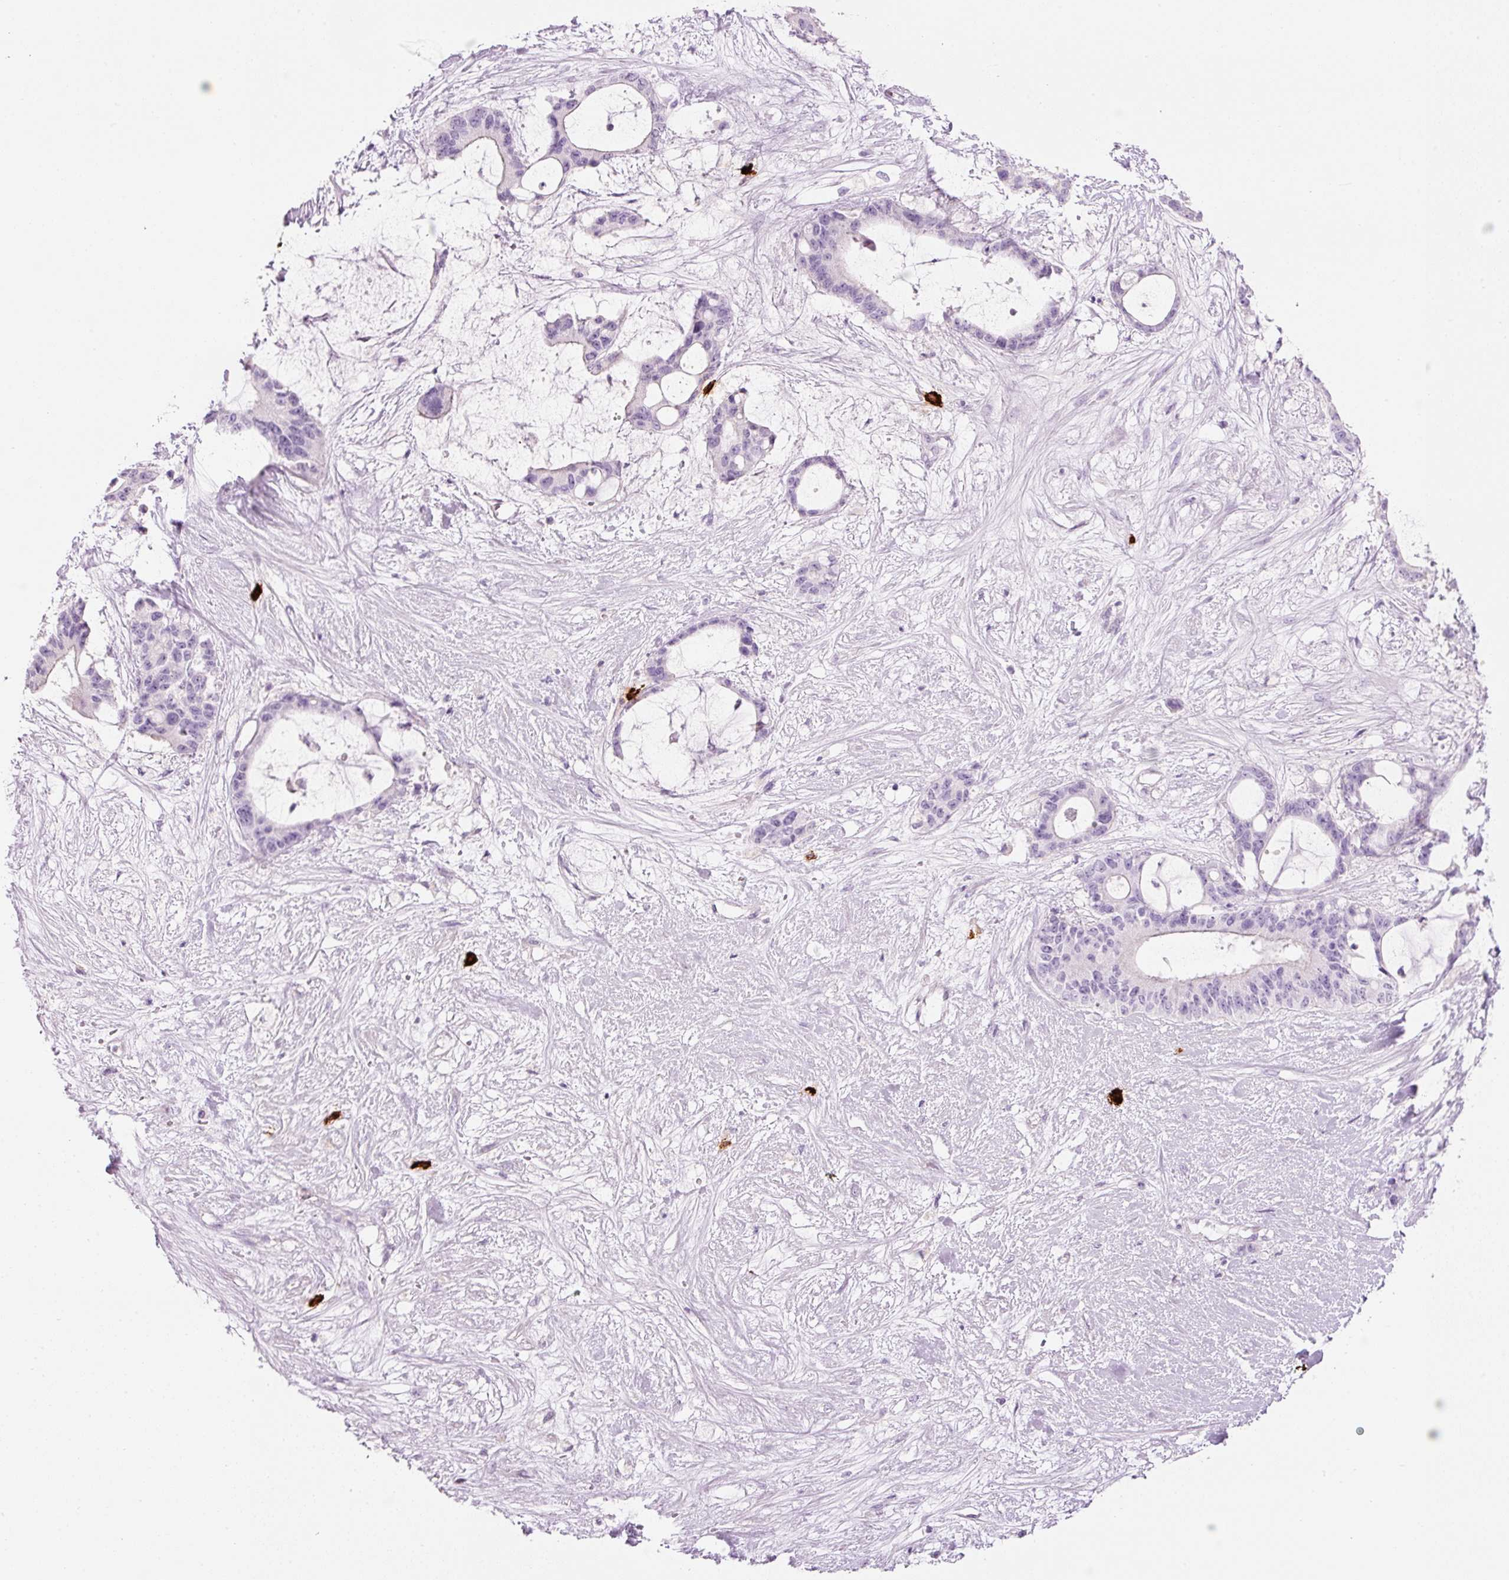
{"staining": {"intensity": "negative", "quantity": "none", "location": "none"}, "tissue": "liver cancer", "cell_type": "Tumor cells", "image_type": "cancer", "snomed": [{"axis": "morphology", "description": "Normal tissue, NOS"}, {"axis": "morphology", "description": "Cholangiocarcinoma"}, {"axis": "topography", "description": "Liver"}, {"axis": "topography", "description": "Peripheral nerve tissue"}], "caption": "This photomicrograph is of cholangiocarcinoma (liver) stained with immunohistochemistry (IHC) to label a protein in brown with the nuclei are counter-stained blue. There is no positivity in tumor cells.", "gene": "CMA1", "patient": {"sex": "female", "age": 73}}